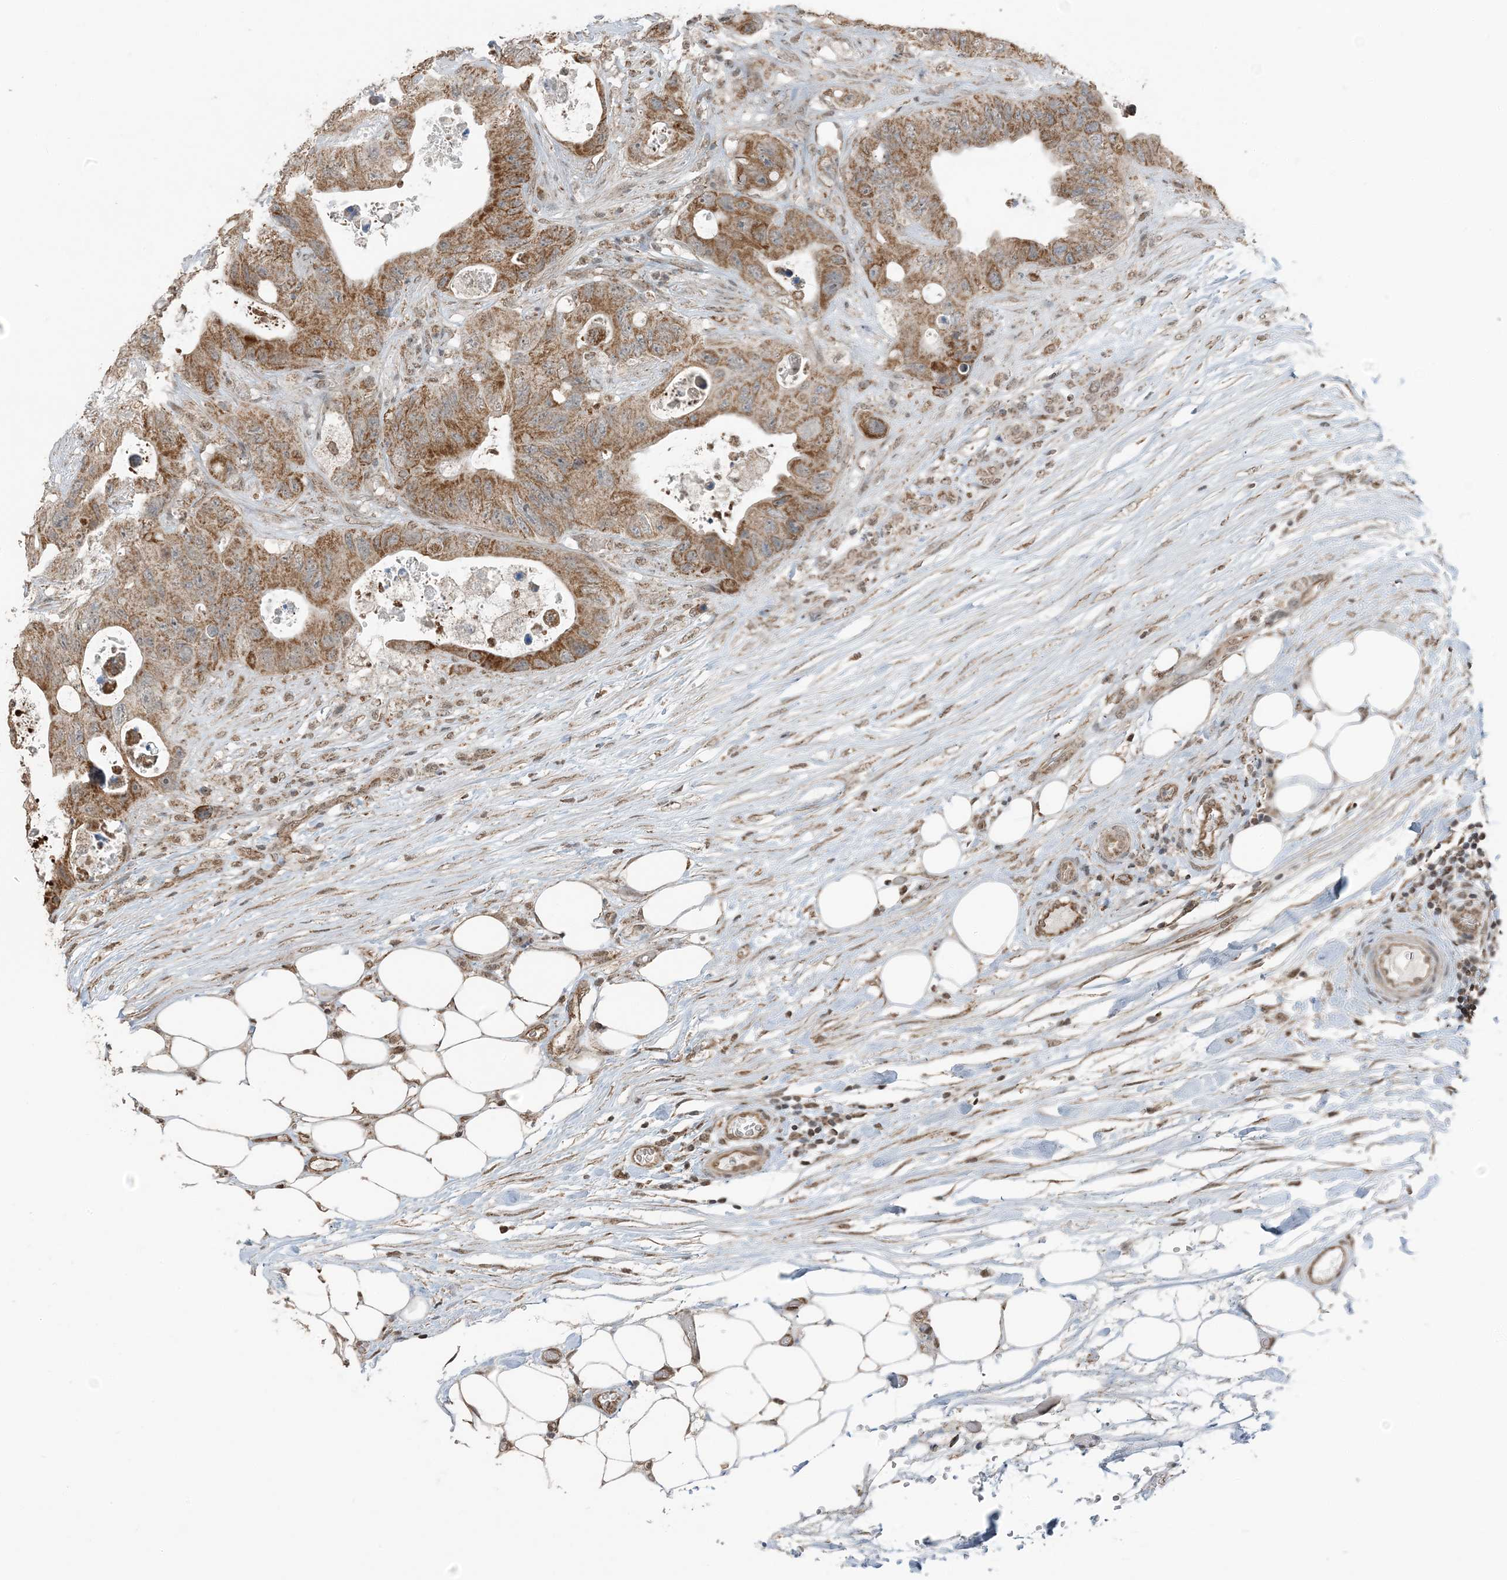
{"staining": {"intensity": "moderate", "quantity": ">75%", "location": "cytoplasmic/membranous"}, "tissue": "colorectal cancer", "cell_type": "Tumor cells", "image_type": "cancer", "snomed": [{"axis": "morphology", "description": "Adenocarcinoma, NOS"}, {"axis": "topography", "description": "Colon"}], "caption": "The immunohistochemical stain highlights moderate cytoplasmic/membranous staining in tumor cells of colorectal cancer tissue.", "gene": "PILRB", "patient": {"sex": "female", "age": 46}}